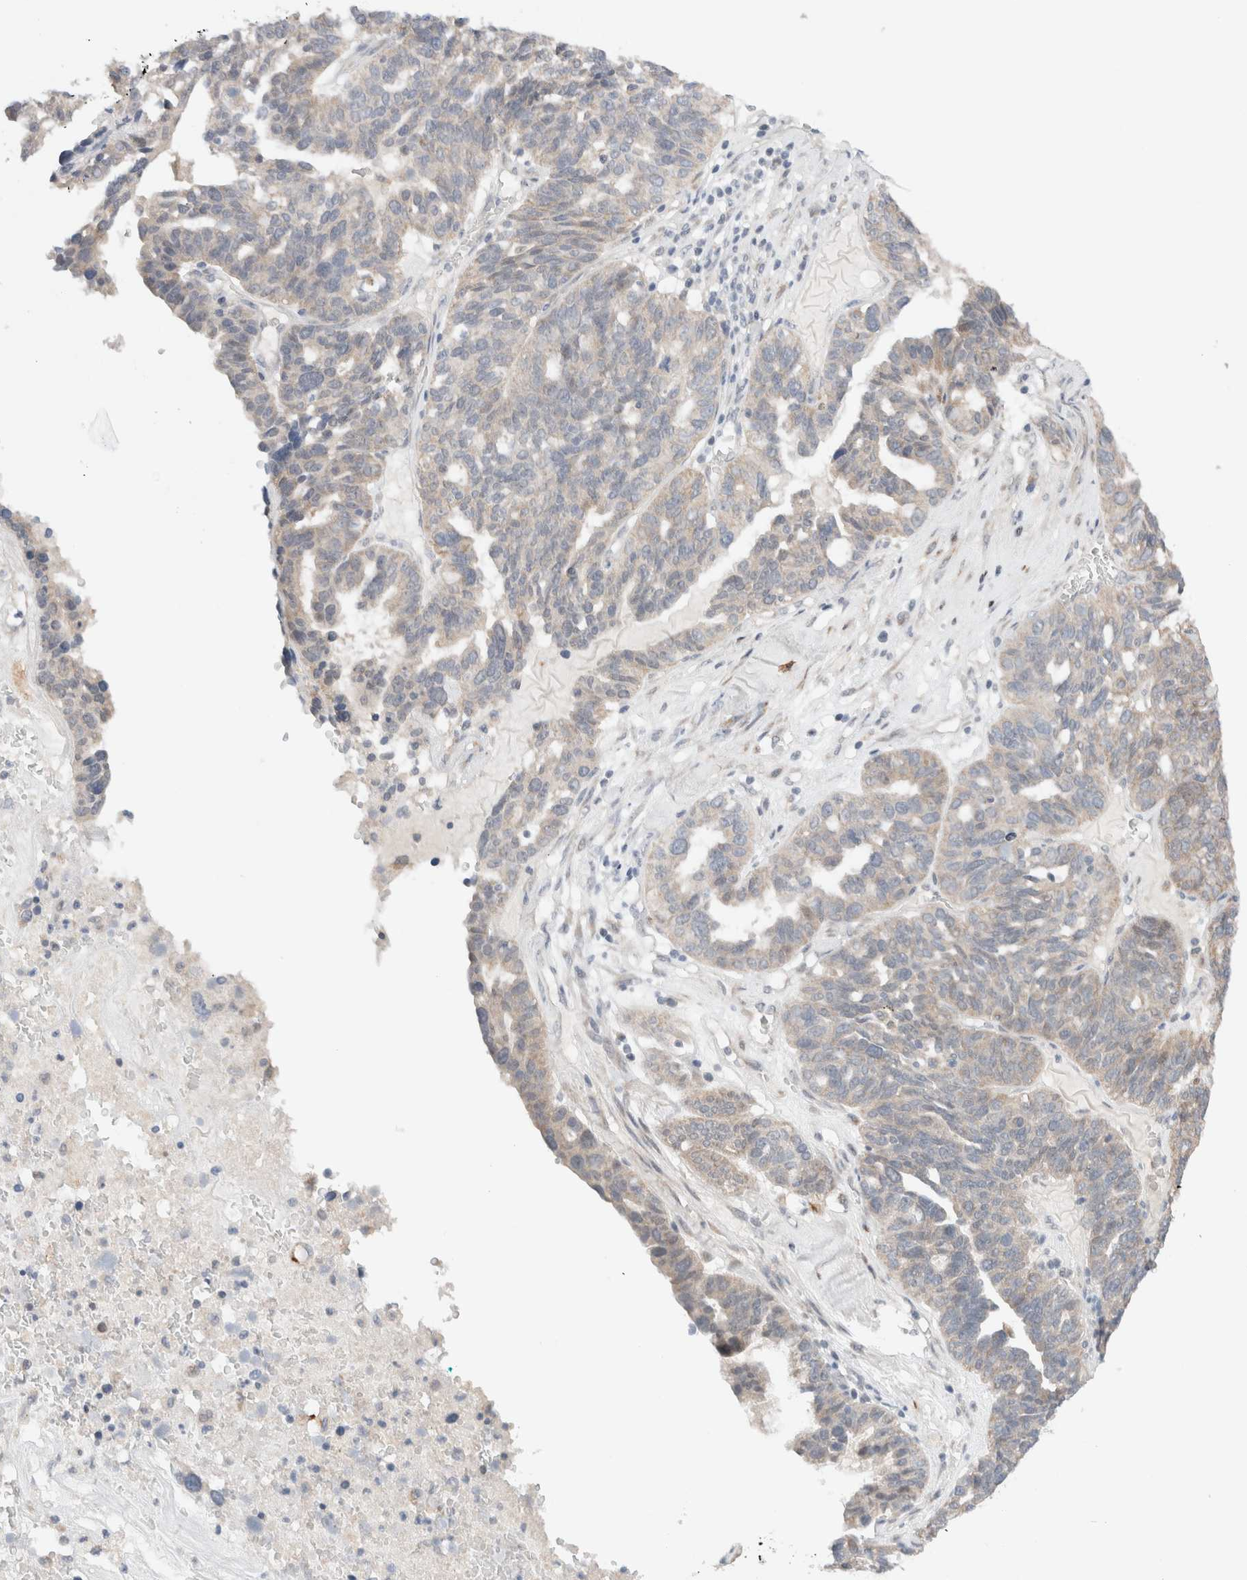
{"staining": {"intensity": "weak", "quantity": "<25%", "location": "cytoplasmic/membranous"}, "tissue": "ovarian cancer", "cell_type": "Tumor cells", "image_type": "cancer", "snomed": [{"axis": "morphology", "description": "Cystadenocarcinoma, serous, NOS"}, {"axis": "topography", "description": "Ovary"}], "caption": "Tumor cells show no significant positivity in ovarian cancer. (DAB IHC with hematoxylin counter stain).", "gene": "ERI3", "patient": {"sex": "female", "age": 59}}